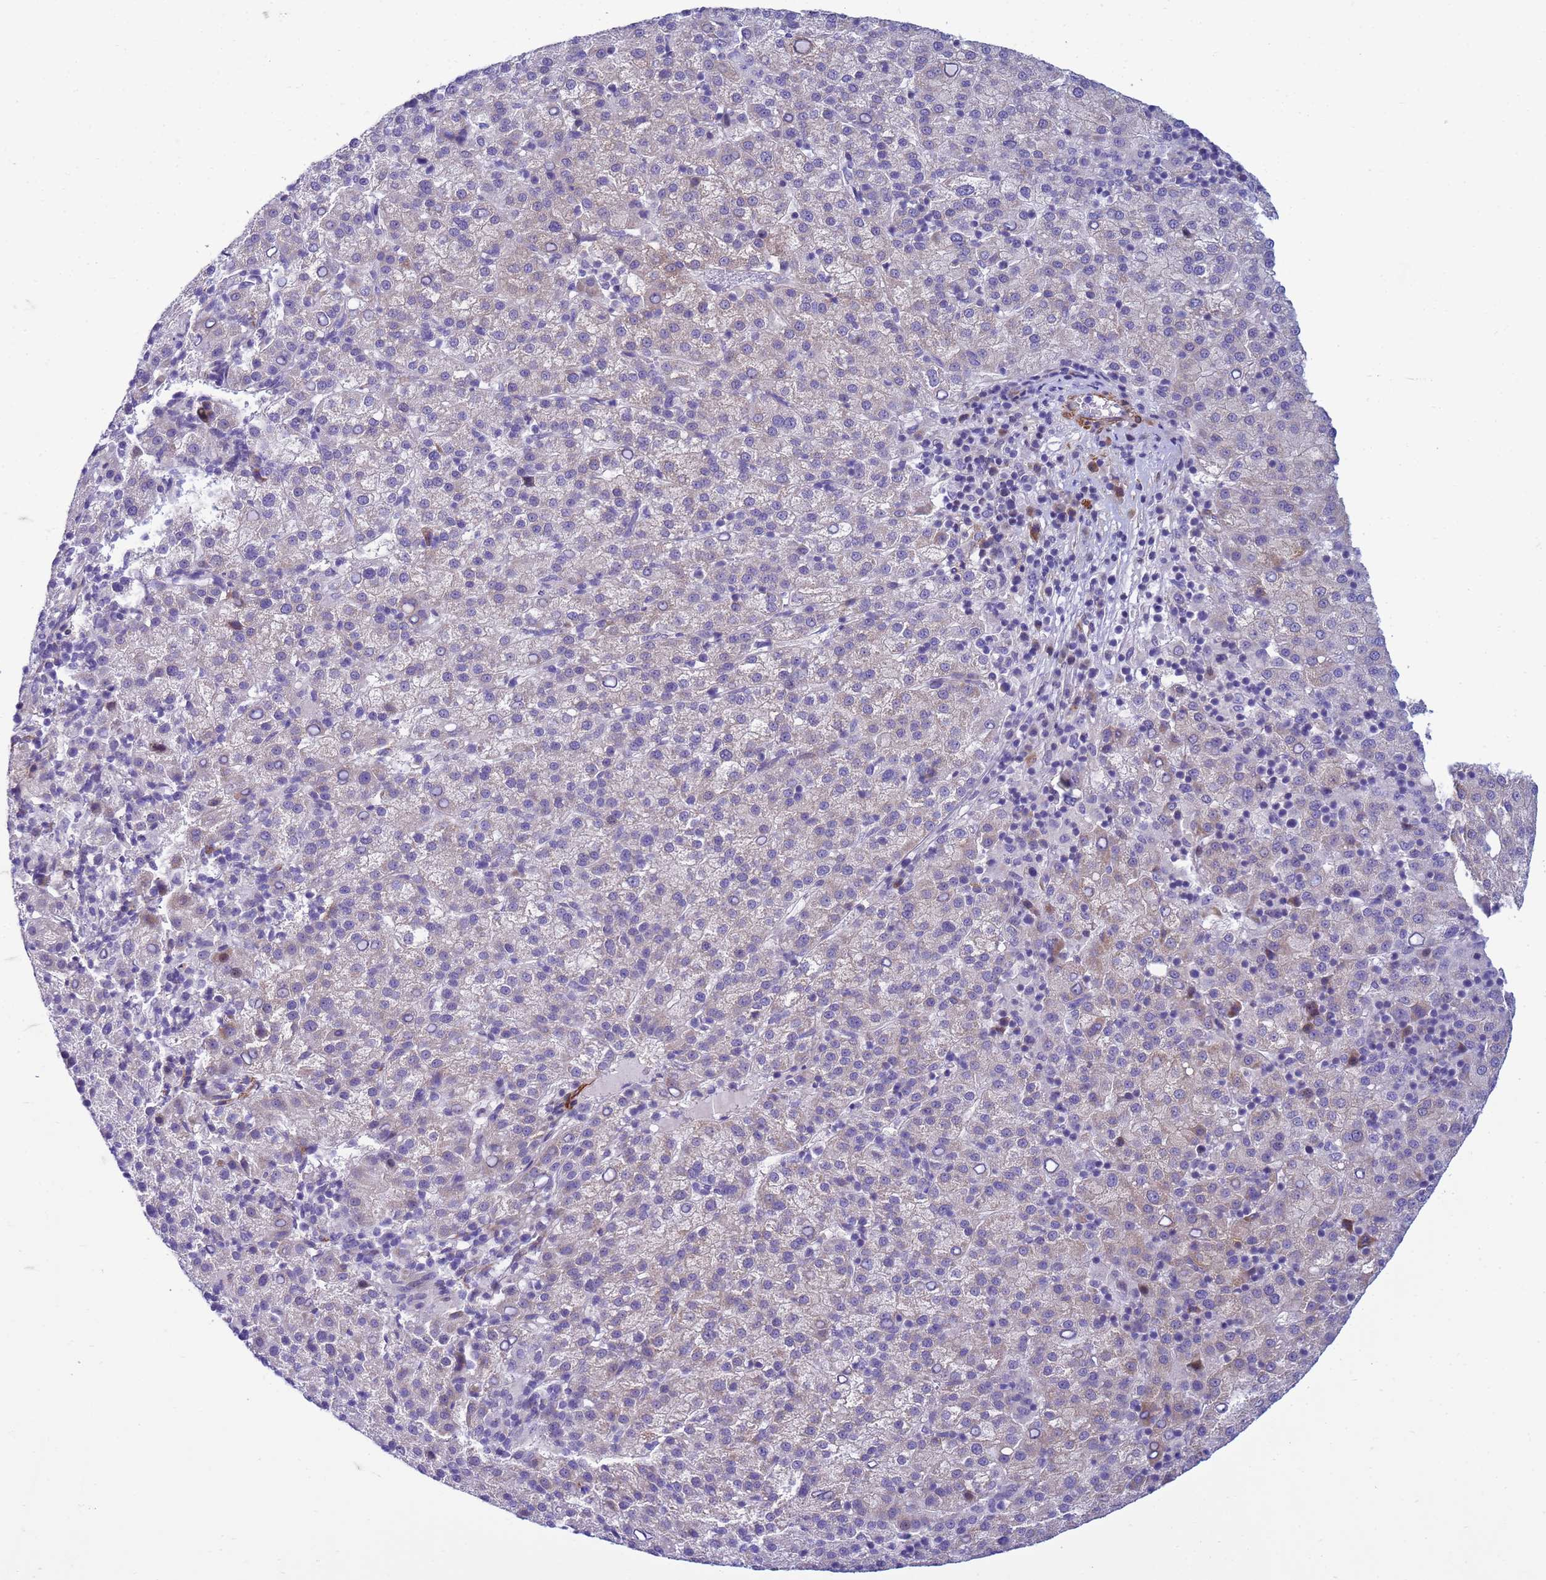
{"staining": {"intensity": "negative", "quantity": "none", "location": "none"}, "tissue": "liver cancer", "cell_type": "Tumor cells", "image_type": "cancer", "snomed": [{"axis": "morphology", "description": "Carcinoma, Hepatocellular, NOS"}, {"axis": "topography", "description": "Liver"}], "caption": "Immunohistochemical staining of human liver cancer shows no significant staining in tumor cells.", "gene": "P2RX7", "patient": {"sex": "female", "age": 58}}